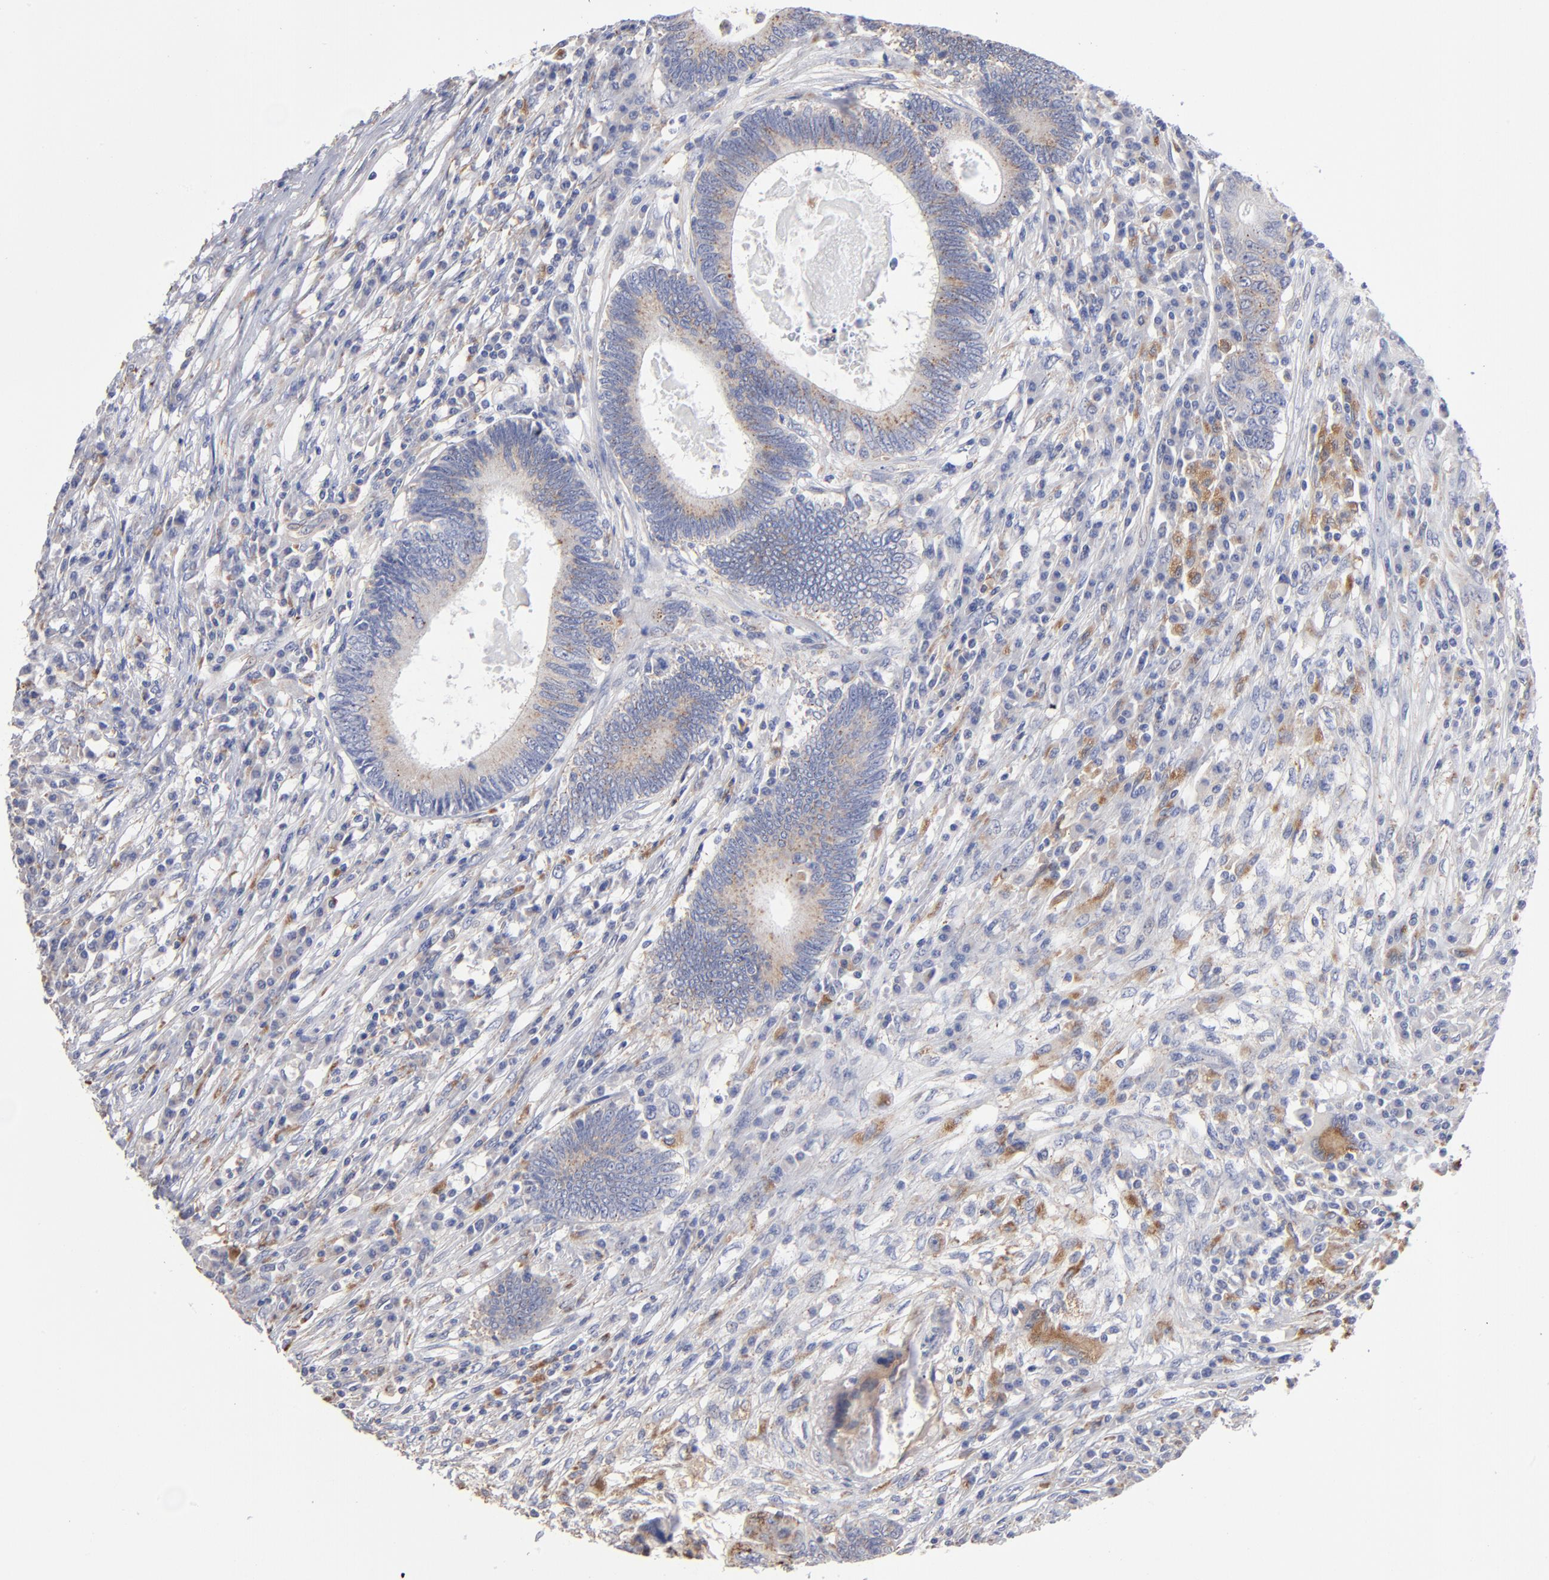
{"staining": {"intensity": "moderate", "quantity": ">75%", "location": "cytoplasmic/membranous"}, "tissue": "colorectal cancer", "cell_type": "Tumor cells", "image_type": "cancer", "snomed": [{"axis": "morphology", "description": "Adenocarcinoma, NOS"}, {"axis": "topography", "description": "Colon"}], "caption": "Protein positivity by immunohistochemistry (IHC) demonstrates moderate cytoplasmic/membranous staining in approximately >75% of tumor cells in colorectal cancer (adenocarcinoma).", "gene": "RRAGB", "patient": {"sex": "female", "age": 78}}